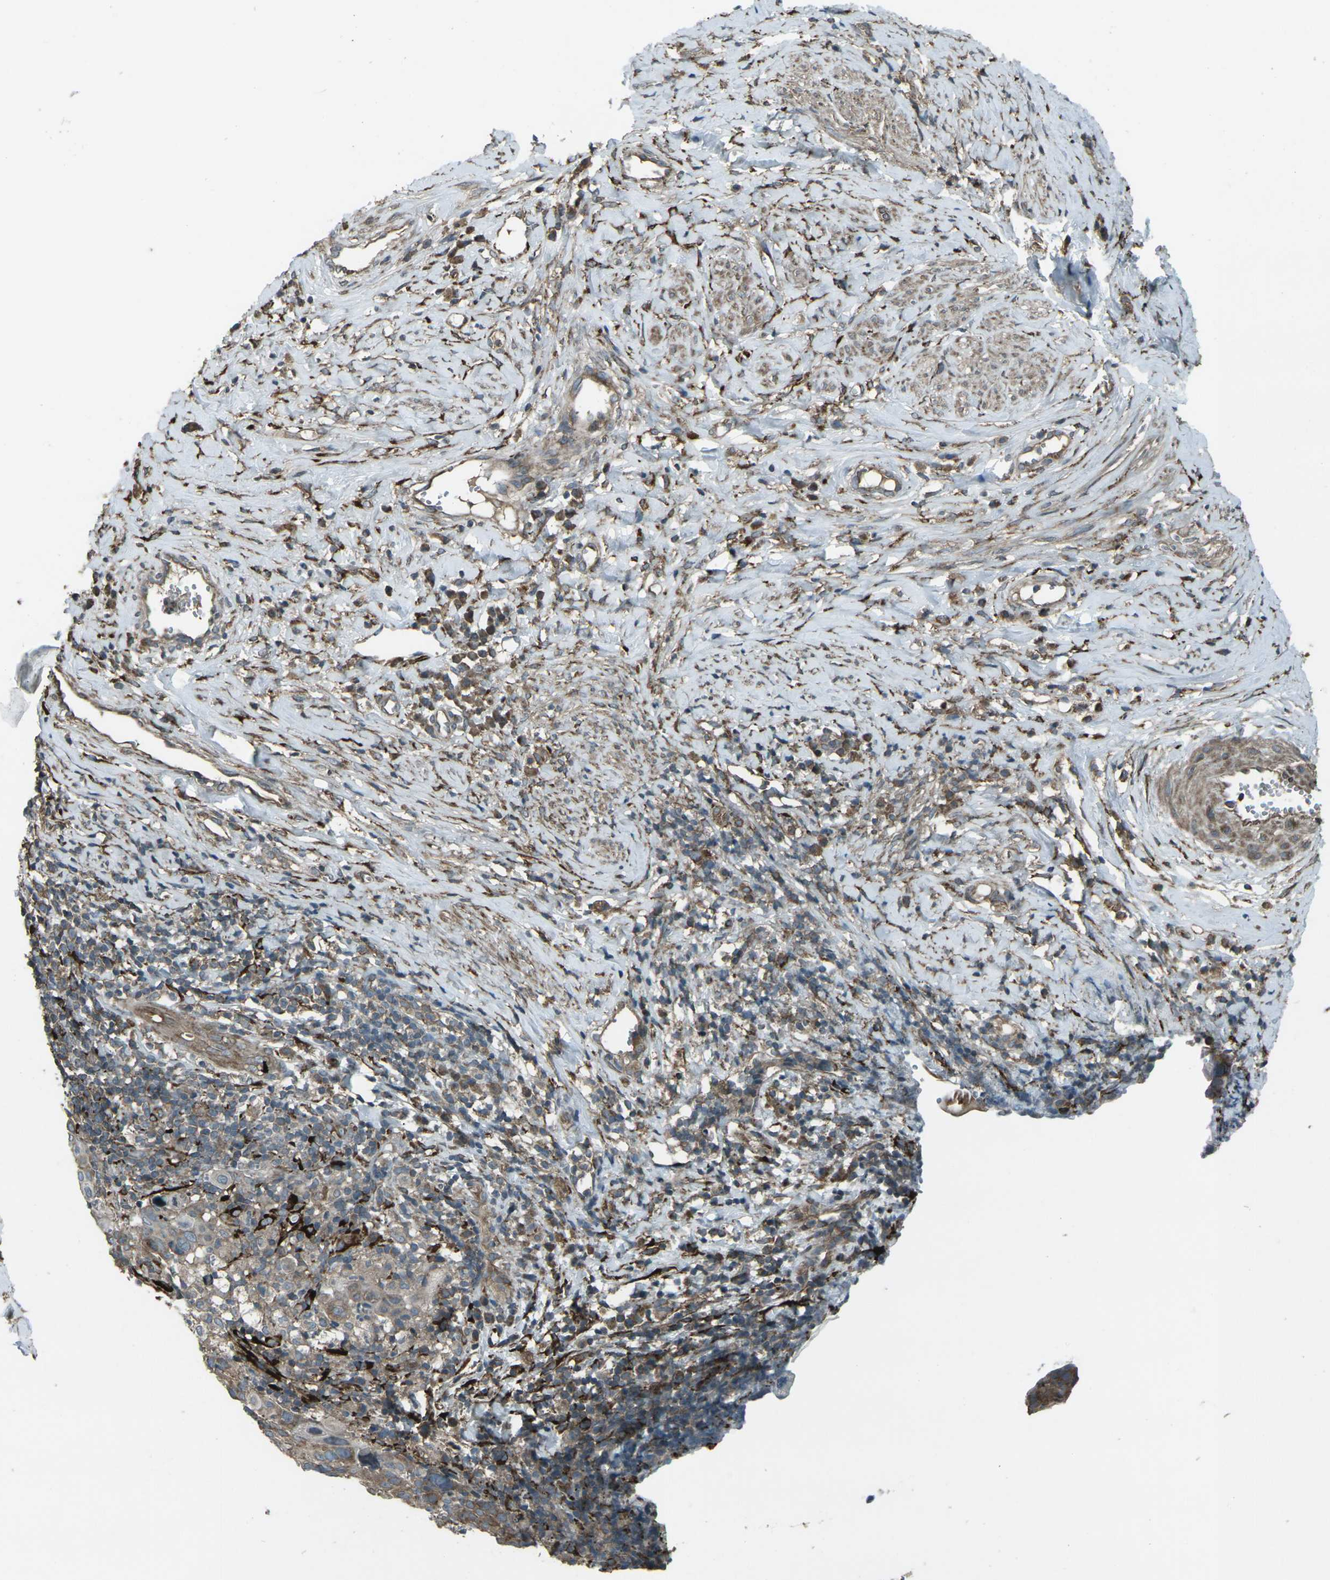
{"staining": {"intensity": "weak", "quantity": ">75%", "location": "cytoplasmic/membranous"}, "tissue": "cervical cancer", "cell_type": "Tumor cells", "image_type": "cancer", "snomed": [{"axis": "morphology", "description": "Squamous cell carcinoma, NOS"}, {"axis": "topography", "description": "Cervix"}], "caption": "Human cervical squamous cell carcinoma stained for a protein (brown) demonstrates weak cytoplasmic/membranous positive staining in about >75% of tumor cells.", "gene": "LSMEM1", "patient": {"sex": "female", "age": 40}}